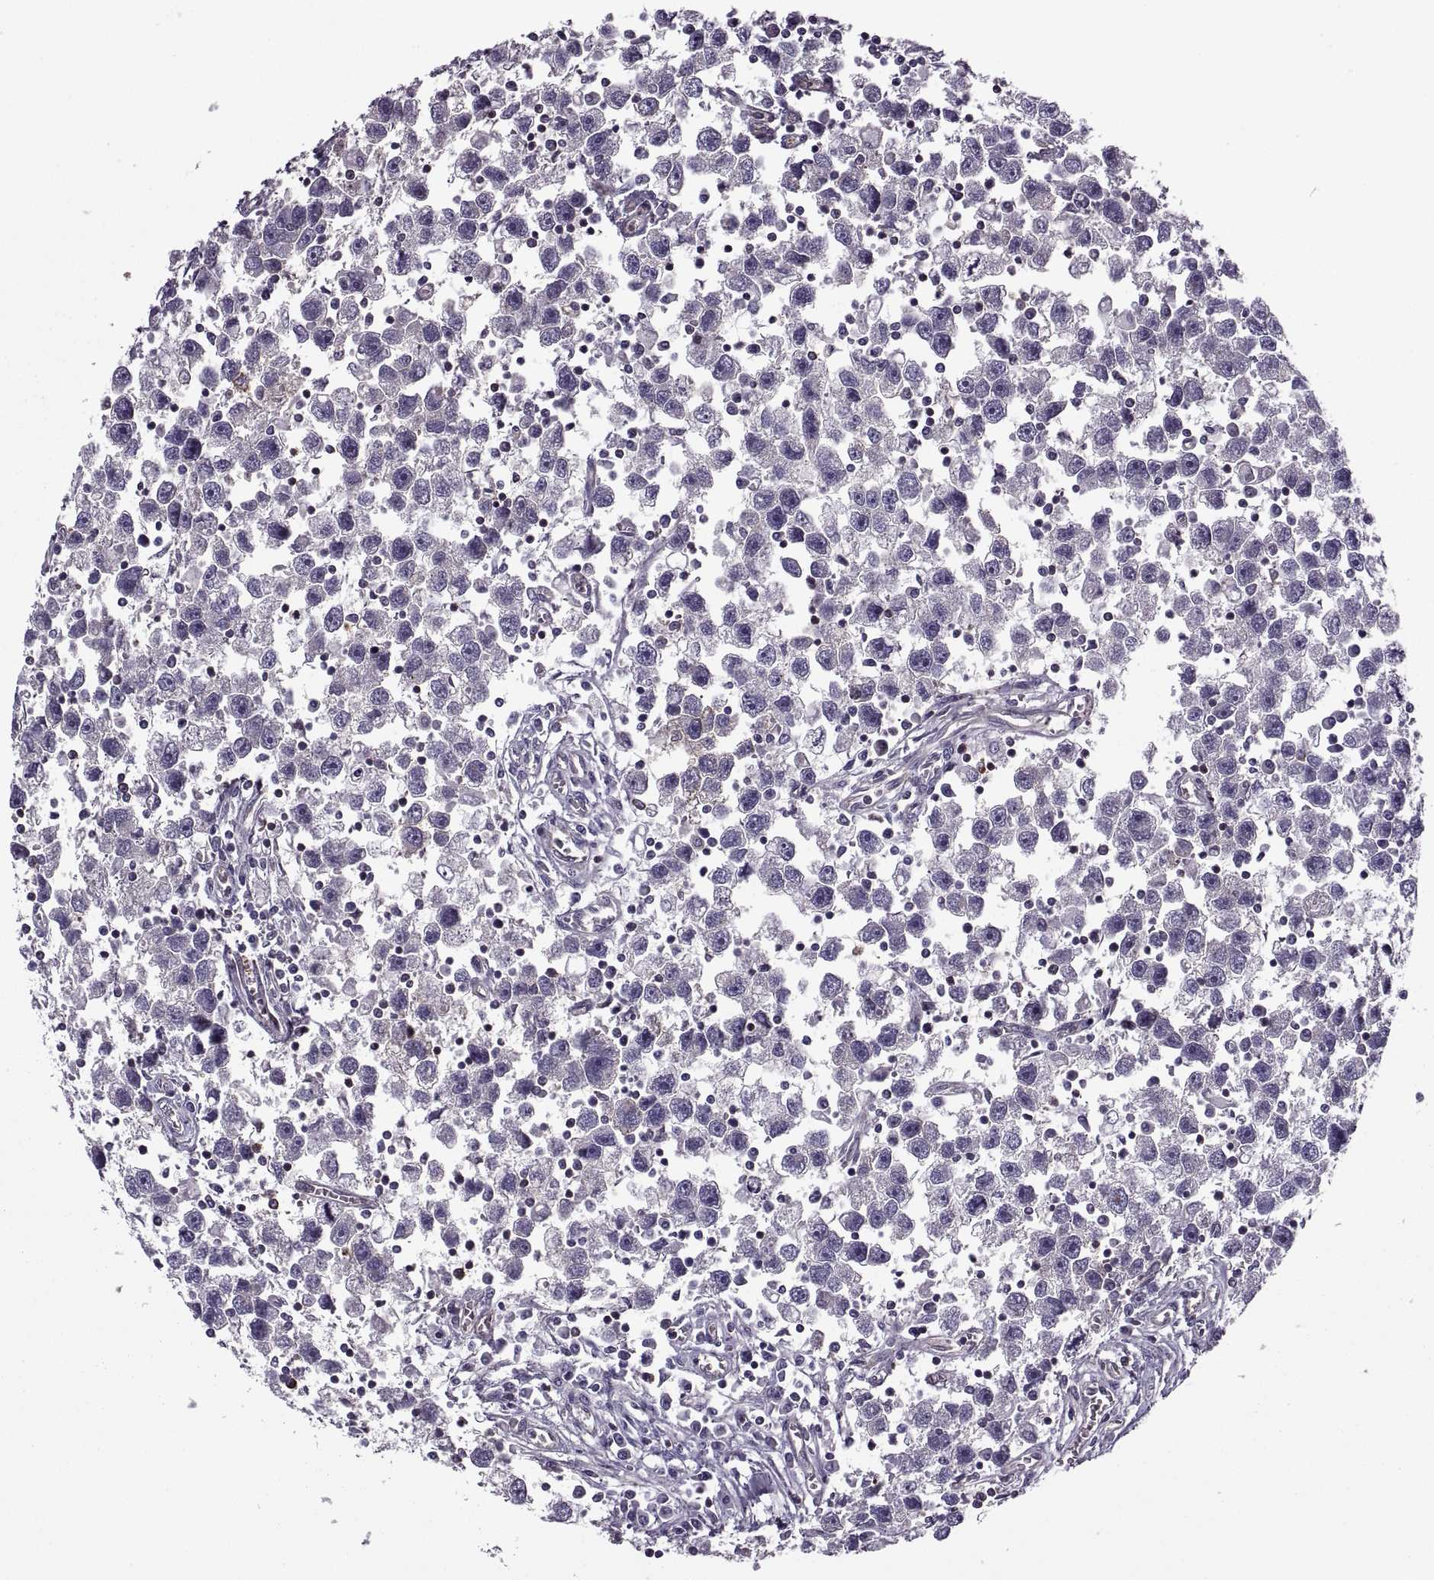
{"staining": {"intensity": "negative", "quantity": "none", "location": "none"}, "tissue": "testis cancer", "cell_type": "Tumor cells", "image_type": "cancer", "snomed": [{"axis": "morphology", "description": "Seminoma, NOS"}, {"axis": "topography", "description": "Testis"}], "caption": "IHC image of neoplastic tissue: testis cancer (seminoma) stained with DAB demonstrates no significant protein staining in tumor cells.", "gene": "SLC2A3", "patient": {"sex": "male", "age": 30}}